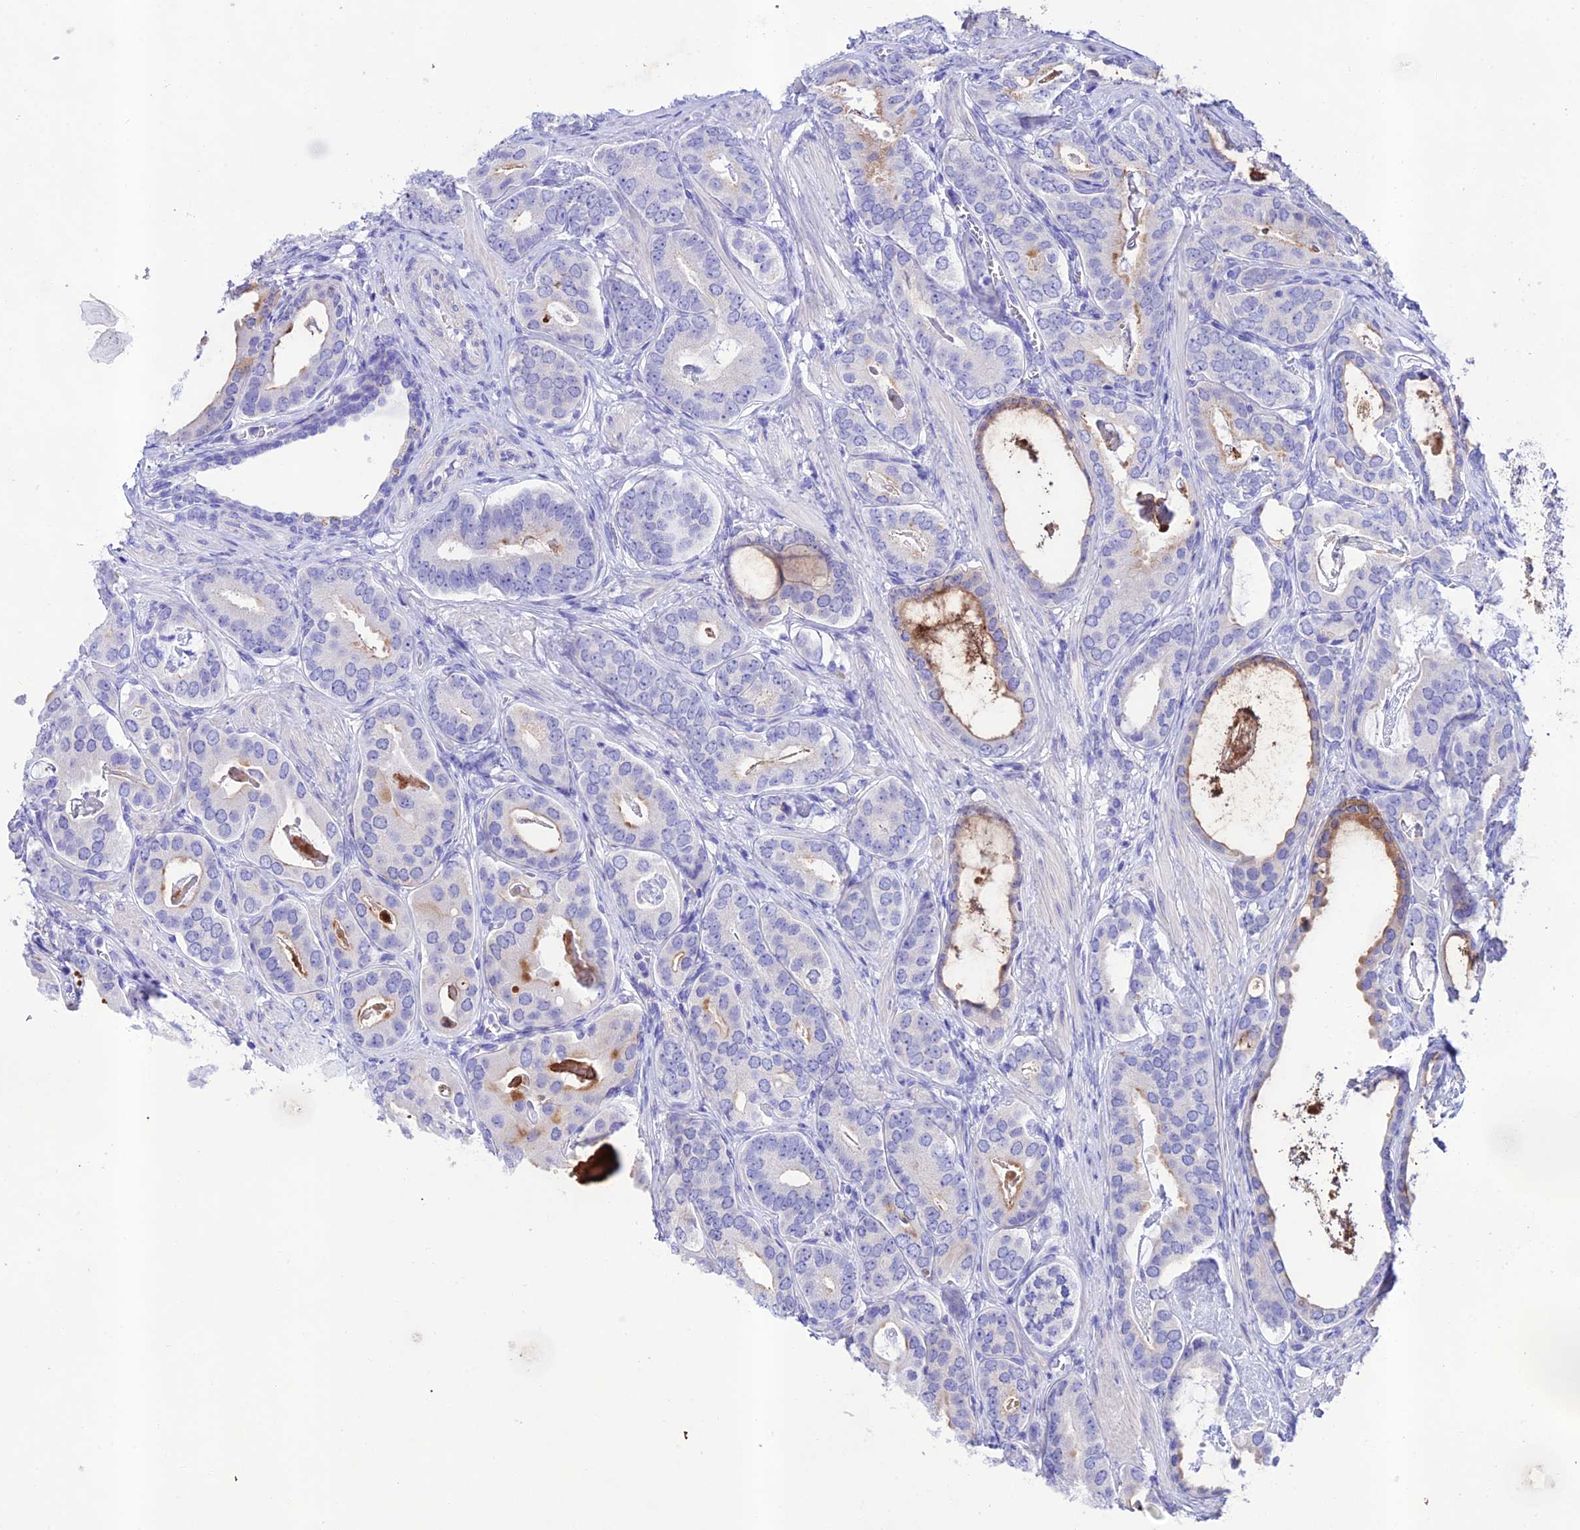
{"staining": {"intensity": "negative", "quantity": "none", "location": "none"}, "tissue": "prostate cancer", "cell_type": "Tumor cells", "image_type": "cancer", "snomed": [{"axis": "morphology", "description": "Adenocarcinoma, Low grade"}, {"axis": "topography", "description": "Prostate"}], "caption": "DAB immunohistochemical staining of human prostate cancer (adenocarcinoma (low-grade)) demonstrates no significant expression in tumor cells.", "gene": "NLRP6", "patient": {"sex": "male", "age": 71}}